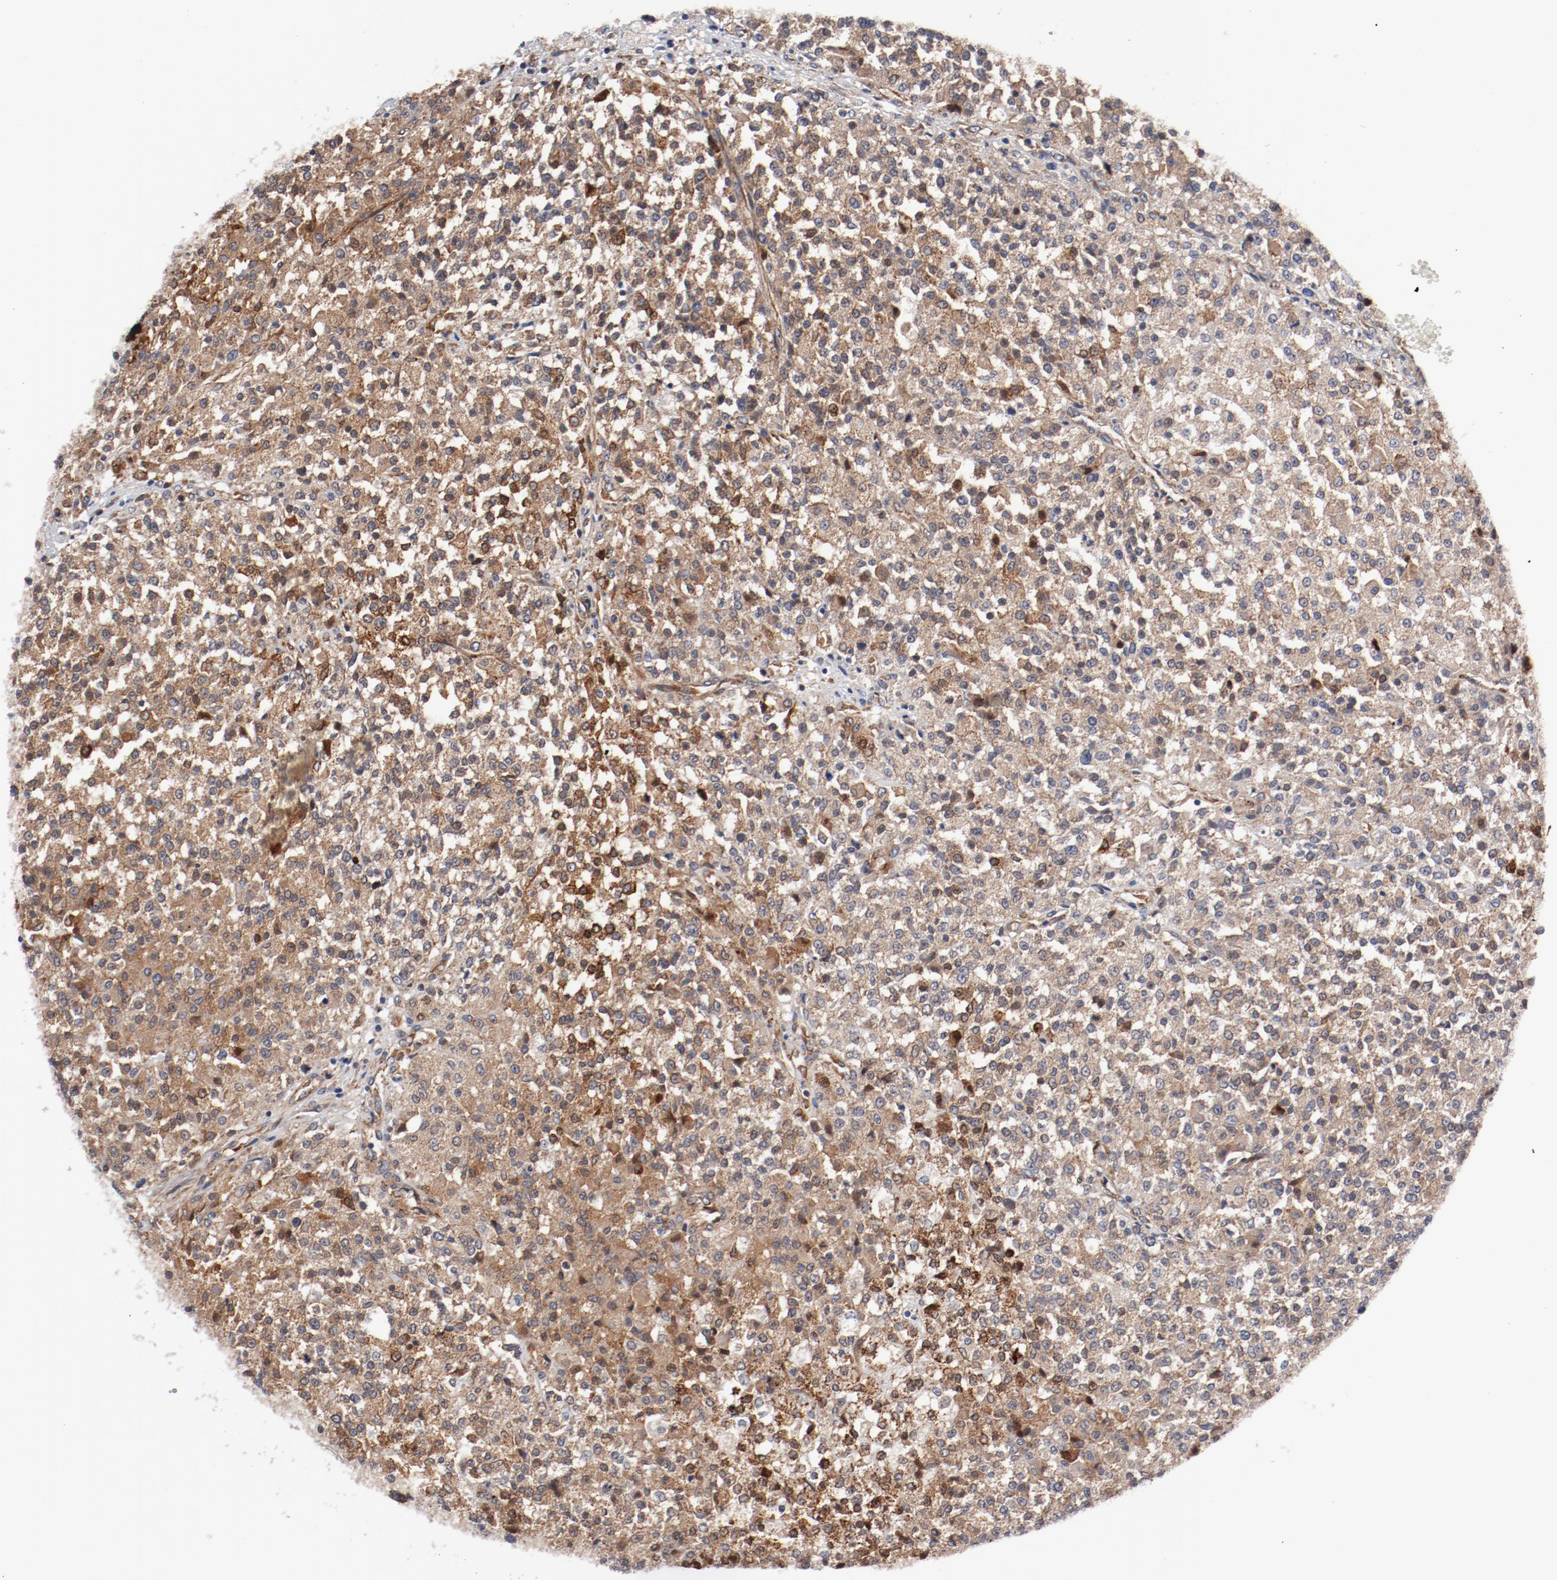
{"staining": {"intensity": "moderate", "quantity": ">75%", "location": "cytoplasmic/membranous"}, "tissue": "testis cancer", "cell_type": "Tumor cells", "image_type": "cancer", "snomed": [{"axis": "morphology", "description": "Seminoma, NOS"}, {"axis": "topography", "description": "Testis"}], "caption": "Immunohistochemical staining of testis cancer reveals moderate cytoplasmic/membranous protein positivity in approximately >75% of tumor cells. (Stains: DAB (3,3'-diaminobenzidine) in brown, nuclei in blue, Microscopy: brightfield microscopy at high magnification).", "gene": "PITPNM2", "patient": {"sex": "male", "age": 59}}